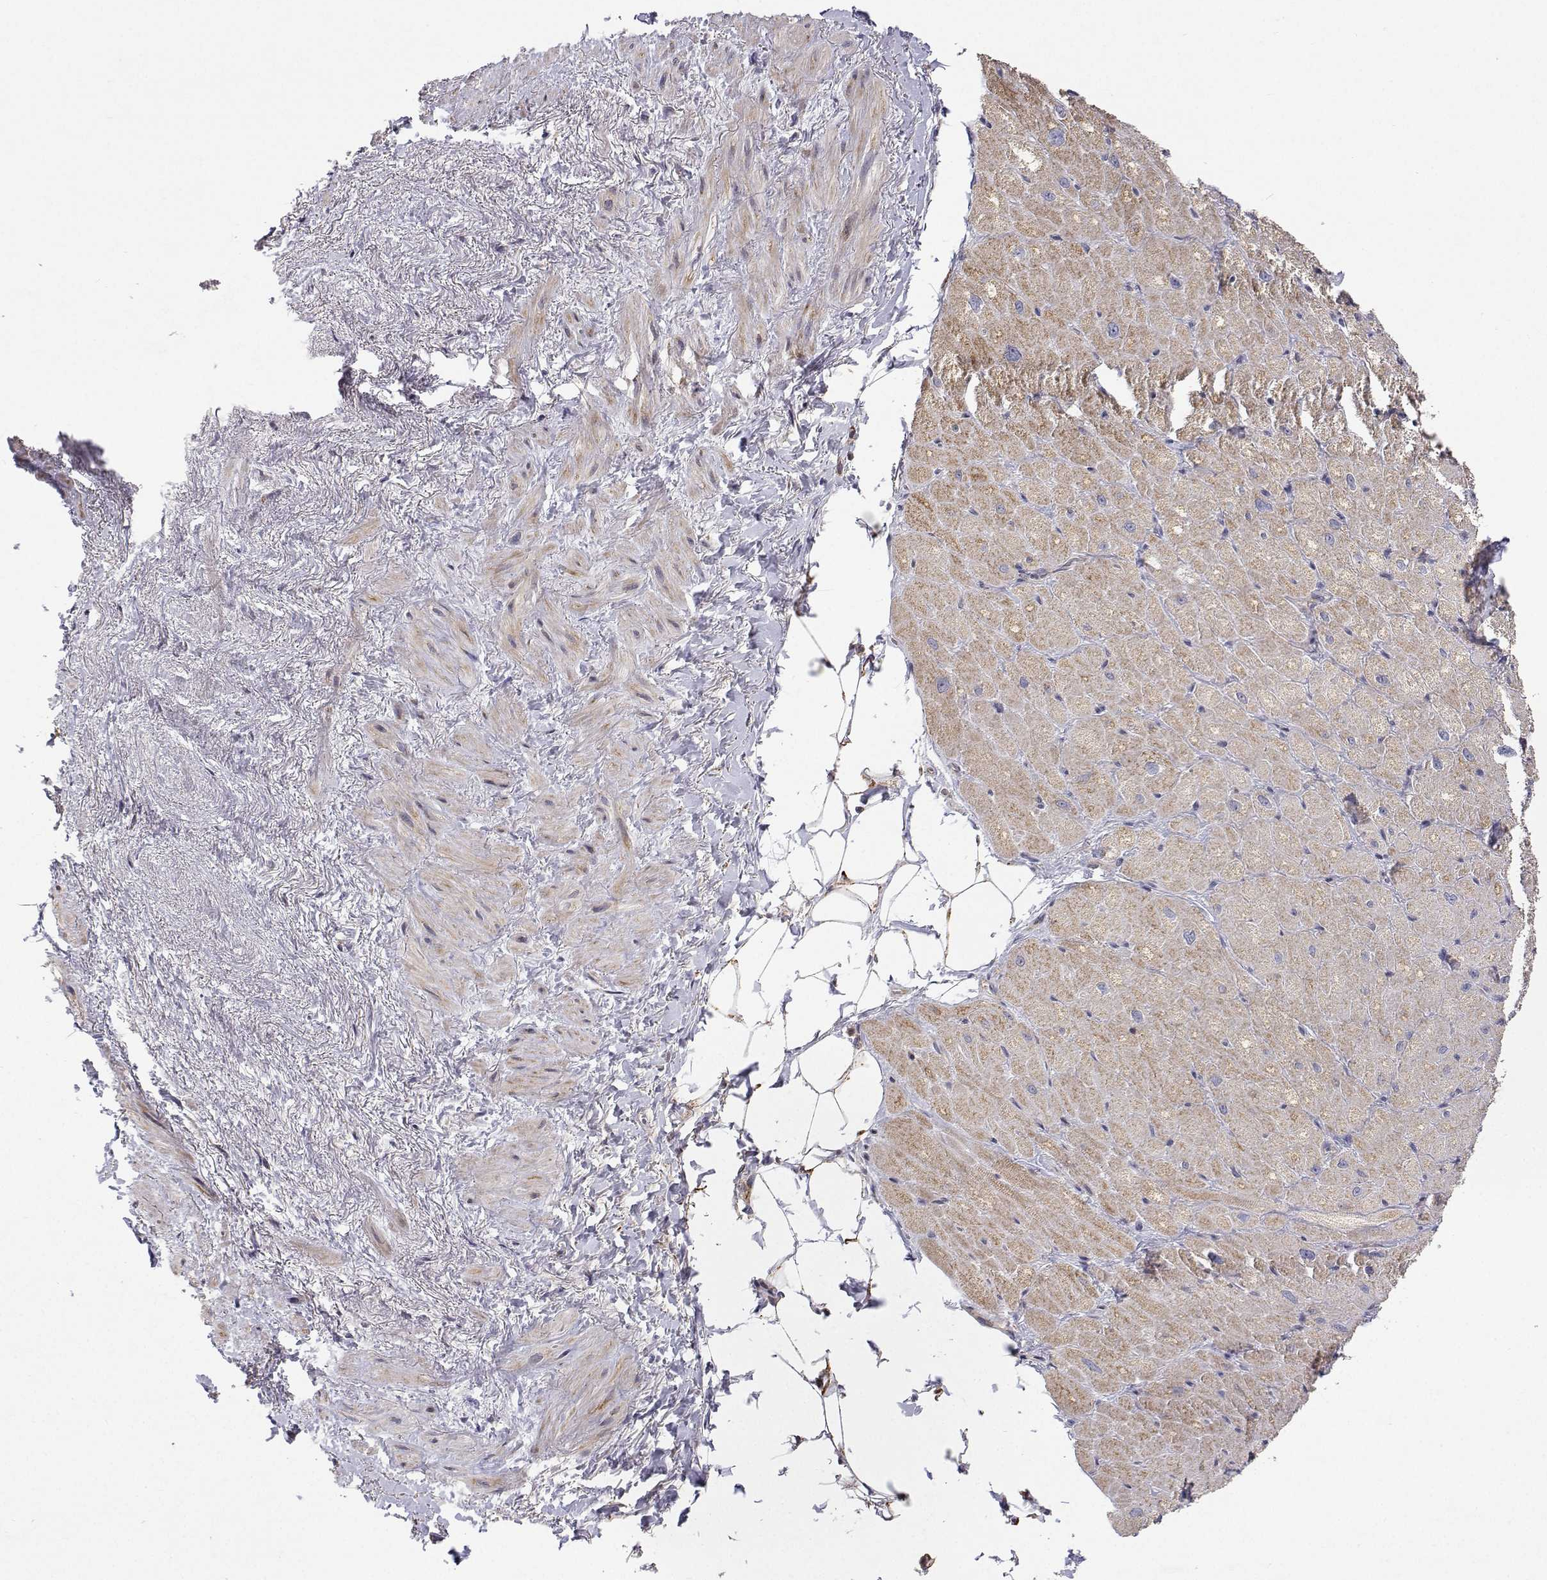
{"staining": {"intensity": "moderate", "quantity": "25%-75%", "location": "cytoplasmic/membranous"}, "tissue": "heart muscle", "cell_type": "Cardiomyocytes", "image_type": "normal", "snomed": [{"axis": "morphology", "description": "Normal tissue, NOS"}, {"axis": "topography", "description": "Heart"}], "caption": "Immunohistochemistry photomicrograph of benign human heart muscle stained for a protein (brown), which shows medium levels of moderate cytoplasmic/membranous expression in about 25%-75% of cardiomyocytes.", "gene": "MRPL3", "patient": {"sex": "male", "age": 62}}